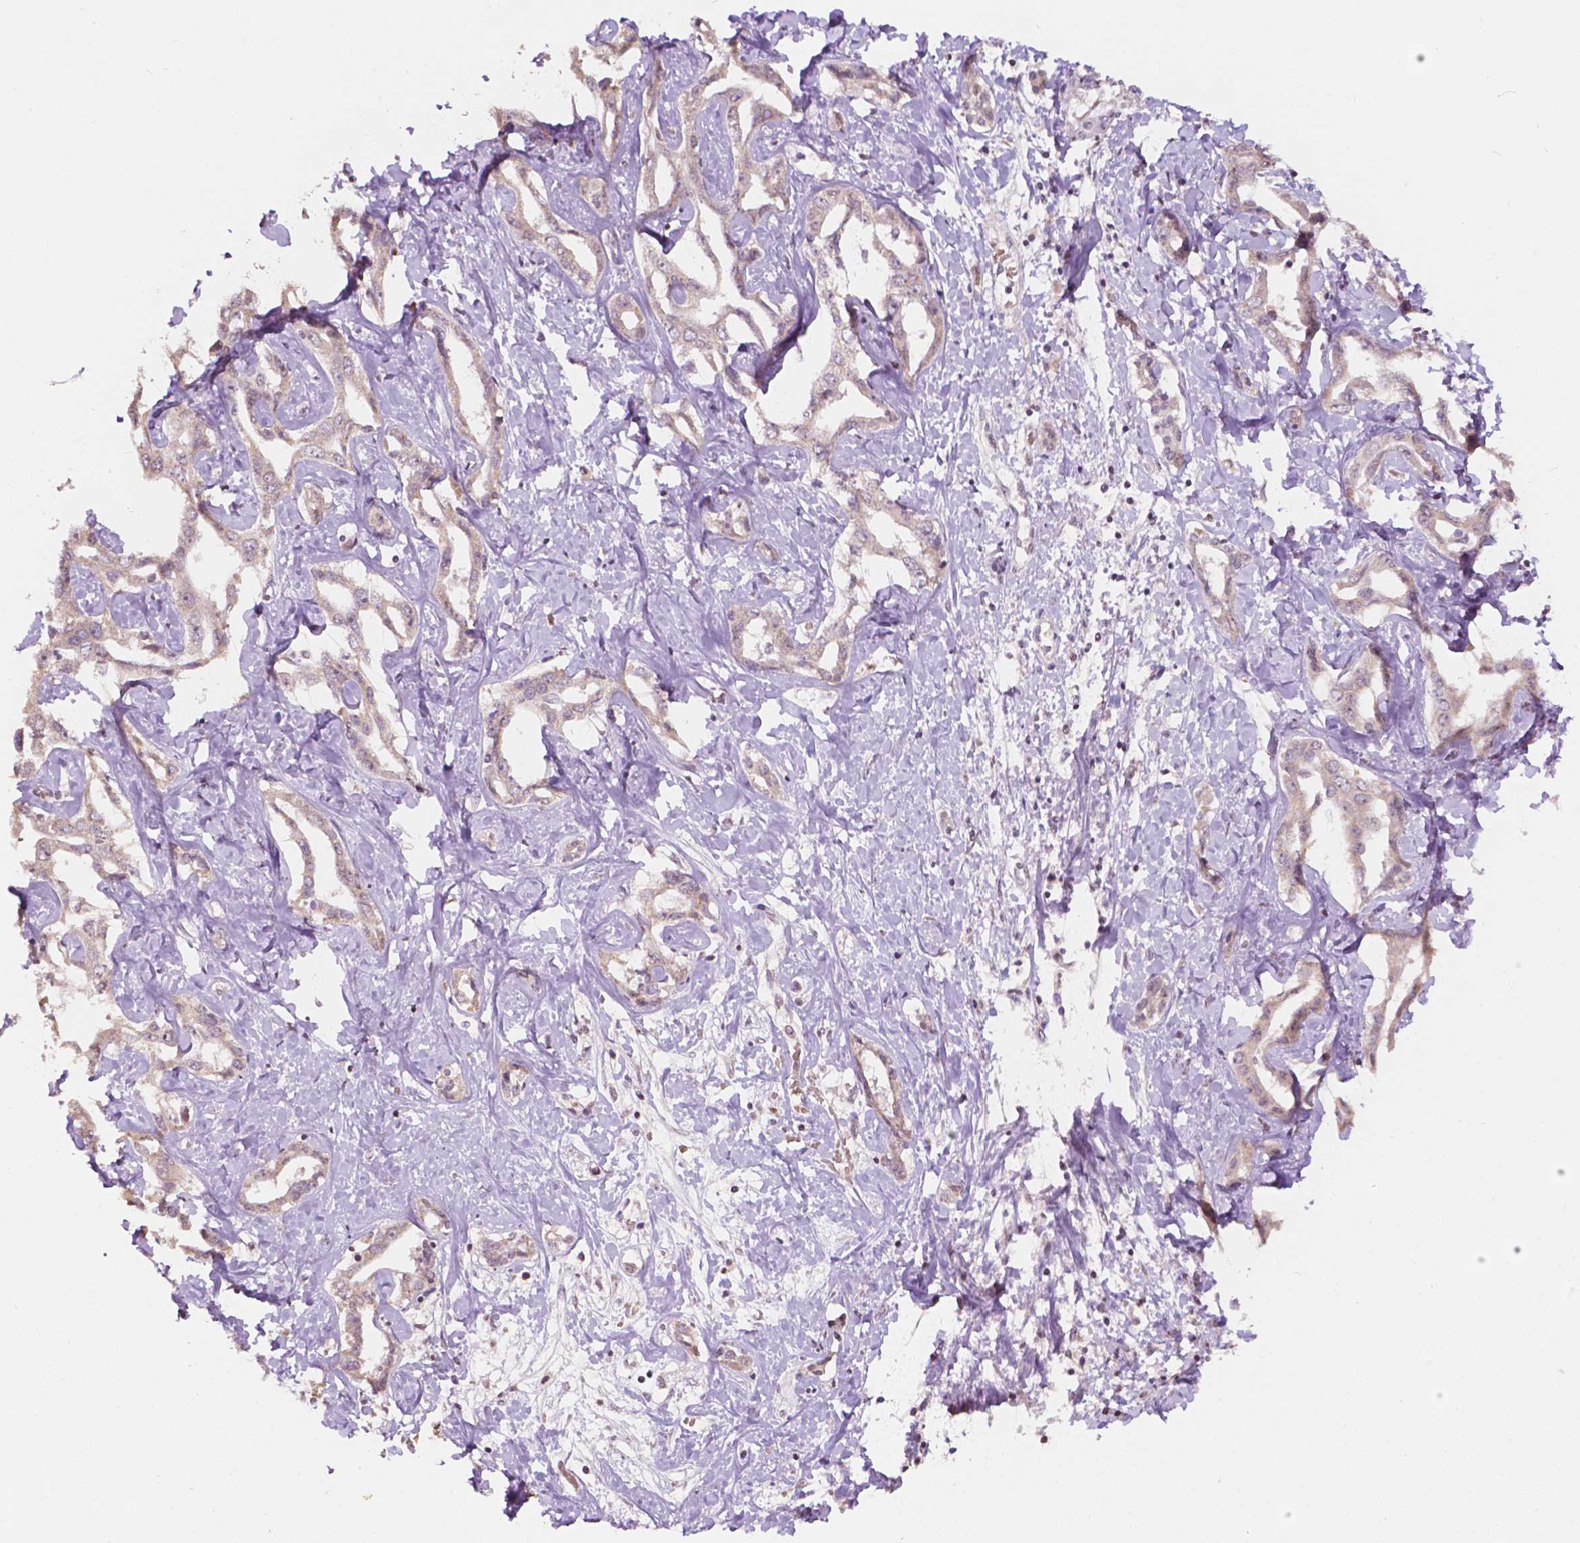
{"staining": {"intensity": "weak", "quantity": ">75%", "location": "cytoplasmic/membranous"}, "tissue": "liver cancer", "cell_type": "Tumor cells", "image_type": "cancer", "snomed": [{"axis": "morphology", "description": "Cholangiocarcinoma"}, {"axis": "topography", "description": "Liver"}], "caption": "Liver cancer (cholangiocarcinoma) was stained to show a protein in brown. There is low levels of weak cytoplasmic/membranous expression in approximately >75% of tumor cells.", "gene": "NOS1AP", "patient": {"sex": "male", "age": 59}}